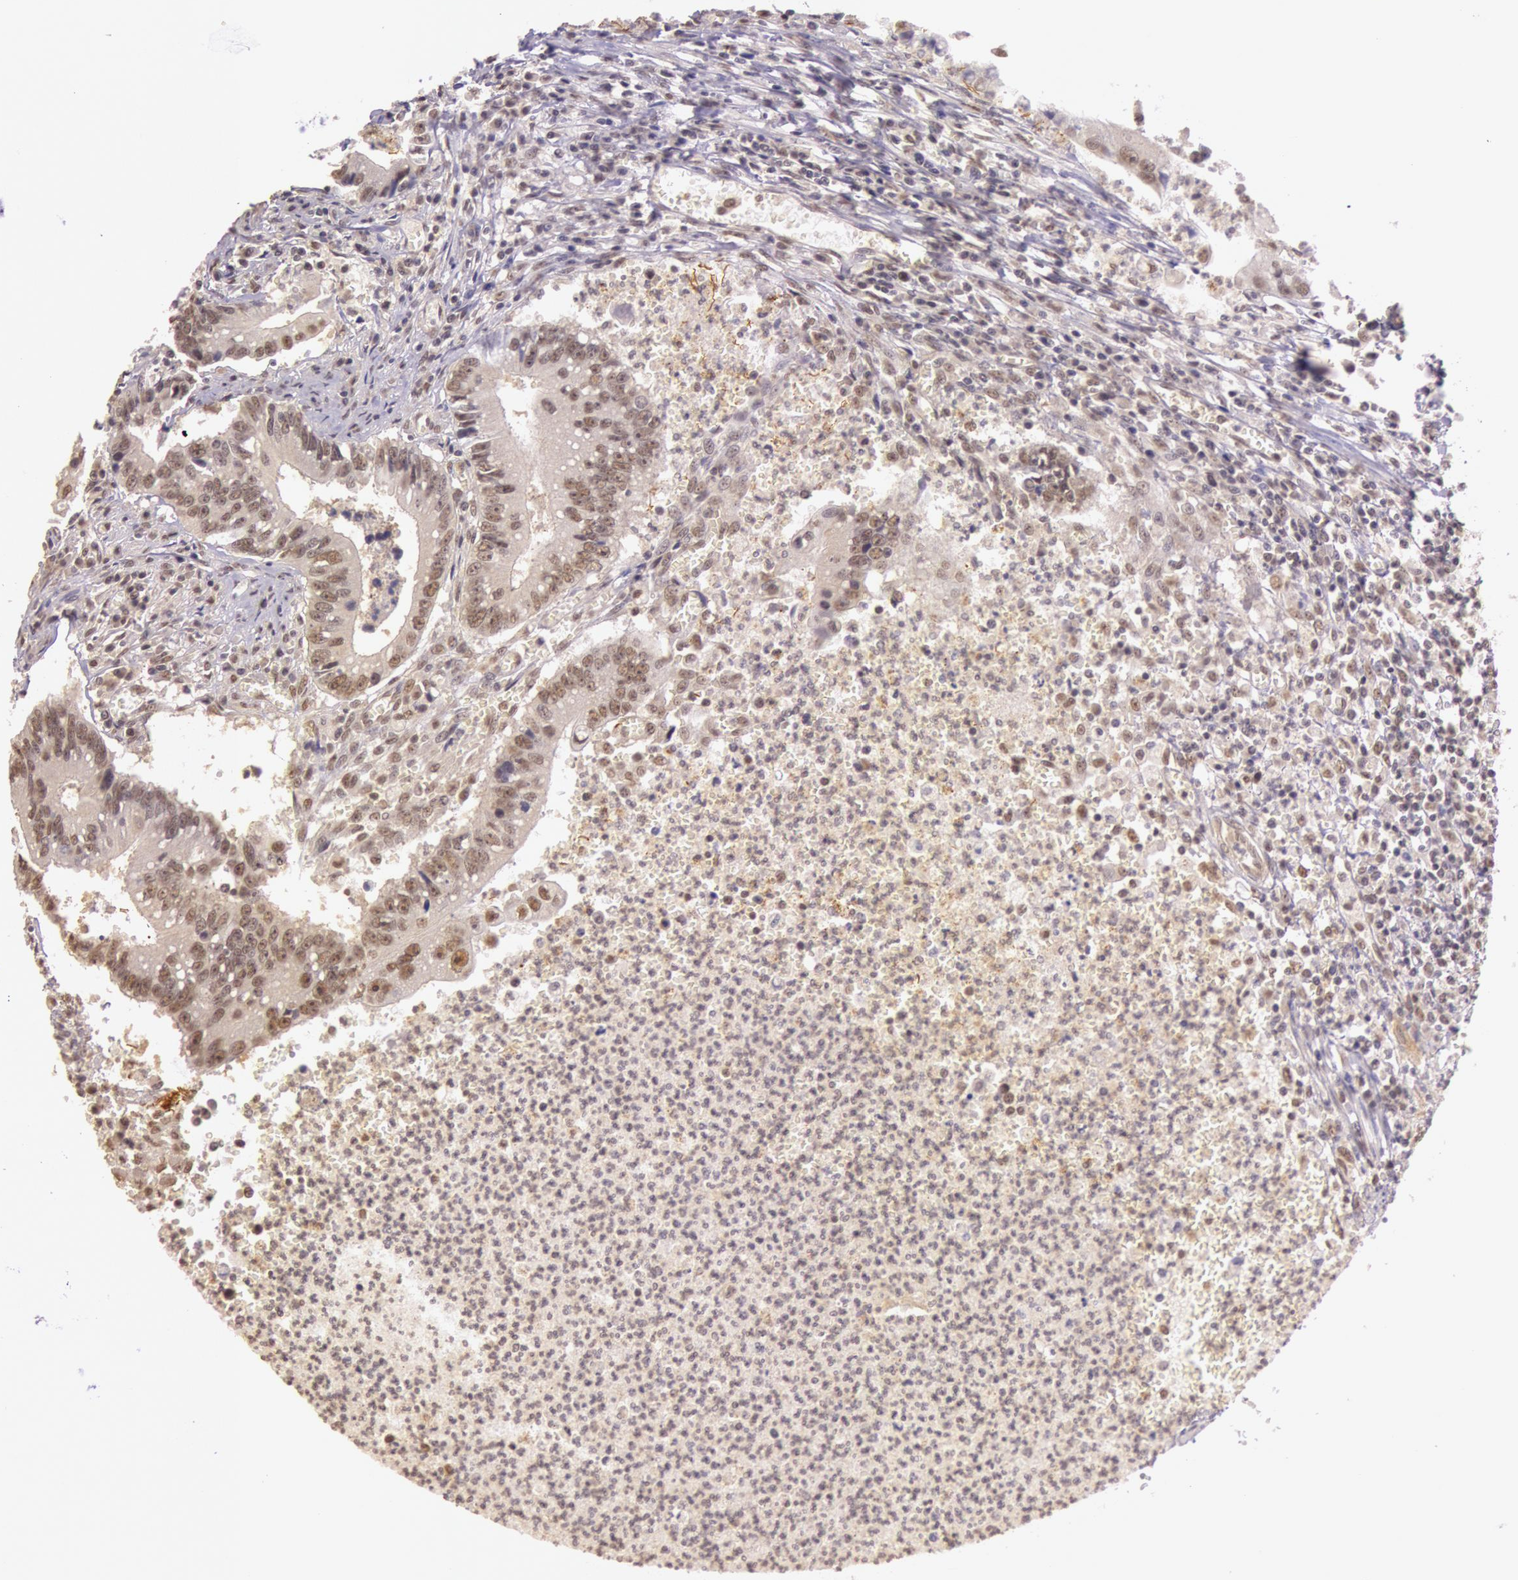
{"staining": {"intensity": "weak", "quantity": "<25%", "location": "cytoplasmic/membranous,nuclear"}, "tissue": "colorectal cancer", "cell_type": "Tumor cells", "image_type": "cancer", "snomed": [{"axis": "morphology", "description": "Adenocarcinoma, NOS"}, {"axis": "topography", "description": "Rectum"}], "caption": "Tumor cells show no significant staining in colorectal adenocarcinoma. Nuclei are stained in blue.", "gene": "RTL10", "patient": {"sex": "female", "age": 81}}